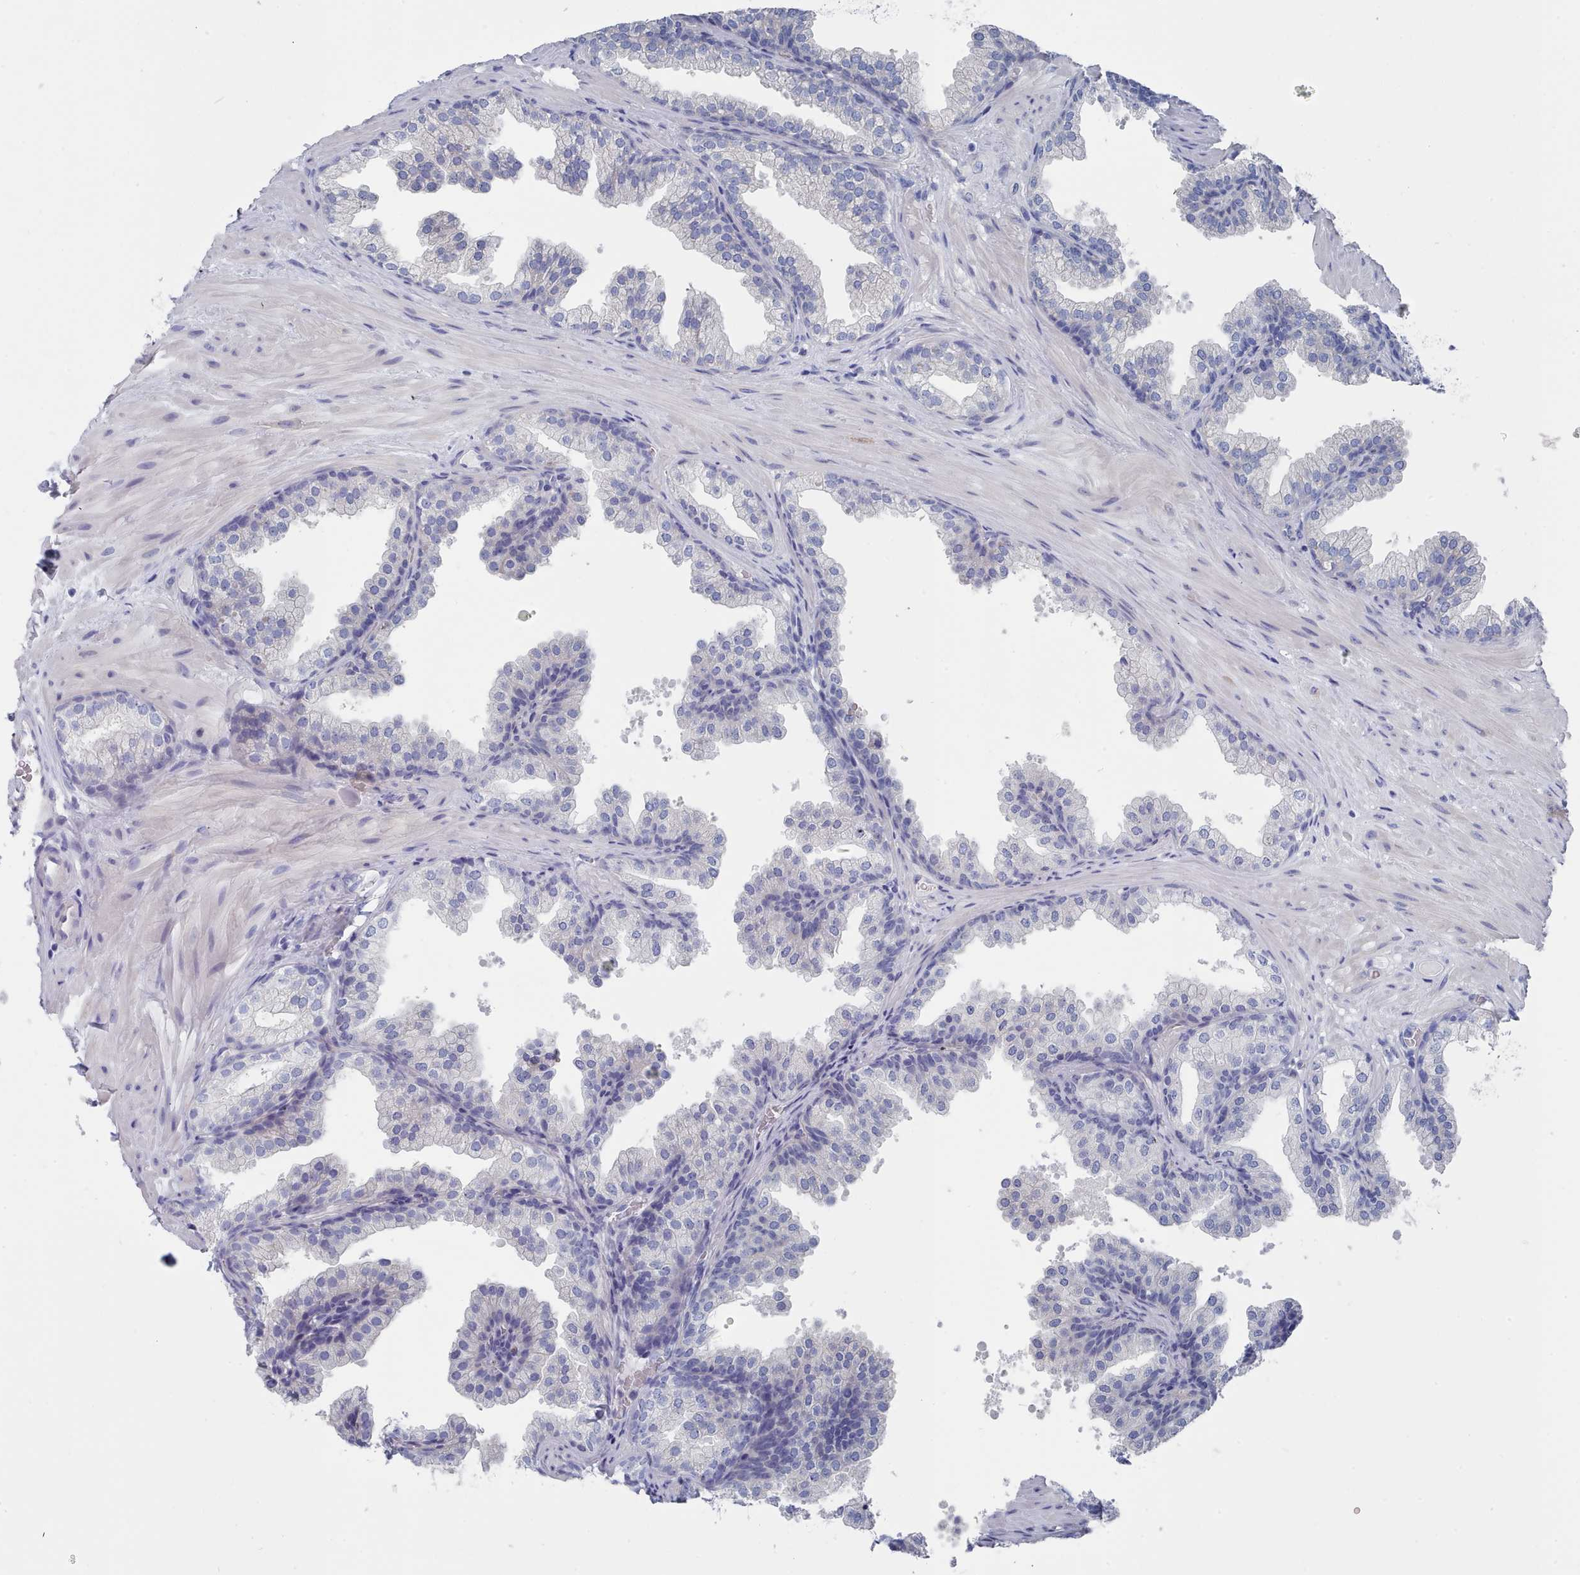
{"staining": {"intensity": "negative", "quantity": "none", "location": "none"}, "tissue": "prostate", "cell_type": "Glandular cells", "image_type": "normal", "snomed": [{"axis": "morphology", "description": "Normal tissue, NOS"}, {"axis": "topography", "description": "Prostate"}], "caption": "Immunohistochemistry (IHC) photomicrograph of normal prostate: human prostate stained with DAB displays no significant protein positivity in glandular cells. (Stains: DAB immunohistochemistry with hematoxylin counter stain, Microscopy: brightfield microscopy at high magnification).", "gene": "ENSG00000285188", "patient": {"sex": "male", "age": 37}}